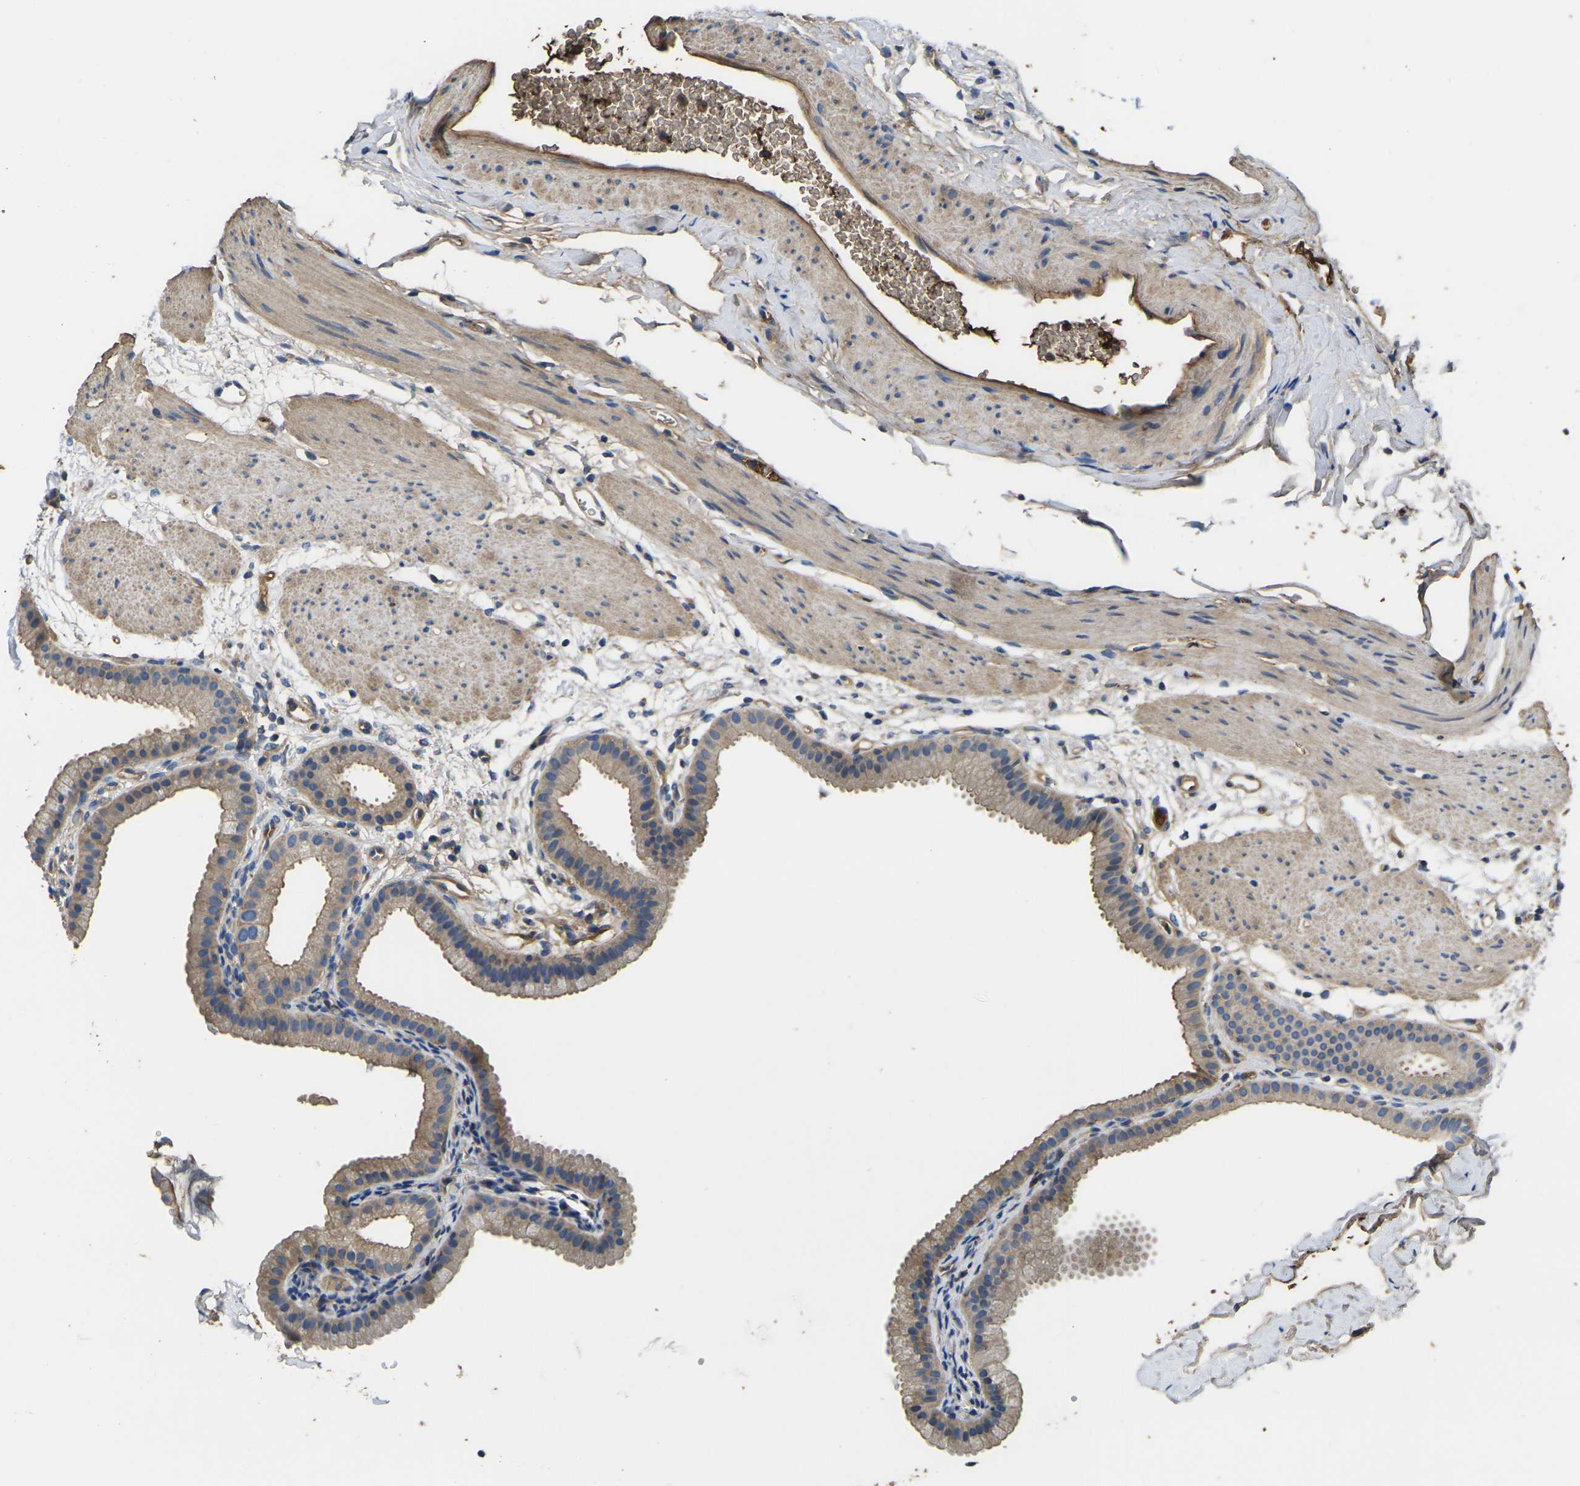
{"staining": {"intensity": "moderate", "quantity": ">75%", "location": "cytoplasmic/membranous"}, "tissue": "gallbladder", "cell_type": "Glandular cells", "image_type": "normal", "snomed": [{"axis": "morphology", "description": "Normal tissue, NOS"}, {"axis": "topography", "description": "Gallbladder"}], "caption": "DAB immunohistochemical staining of unremarkable gallbladder demonstrates moderate cytoplasmic/membranous protein positivity in approximately >75% of glandular cells. The staining was performed using DAB, with brown indicating positive protein expression. Nuclei are stained blue with hematoxylin.", "gene": "HSPG2", "patient": {"sex": "female", "age": 64}}